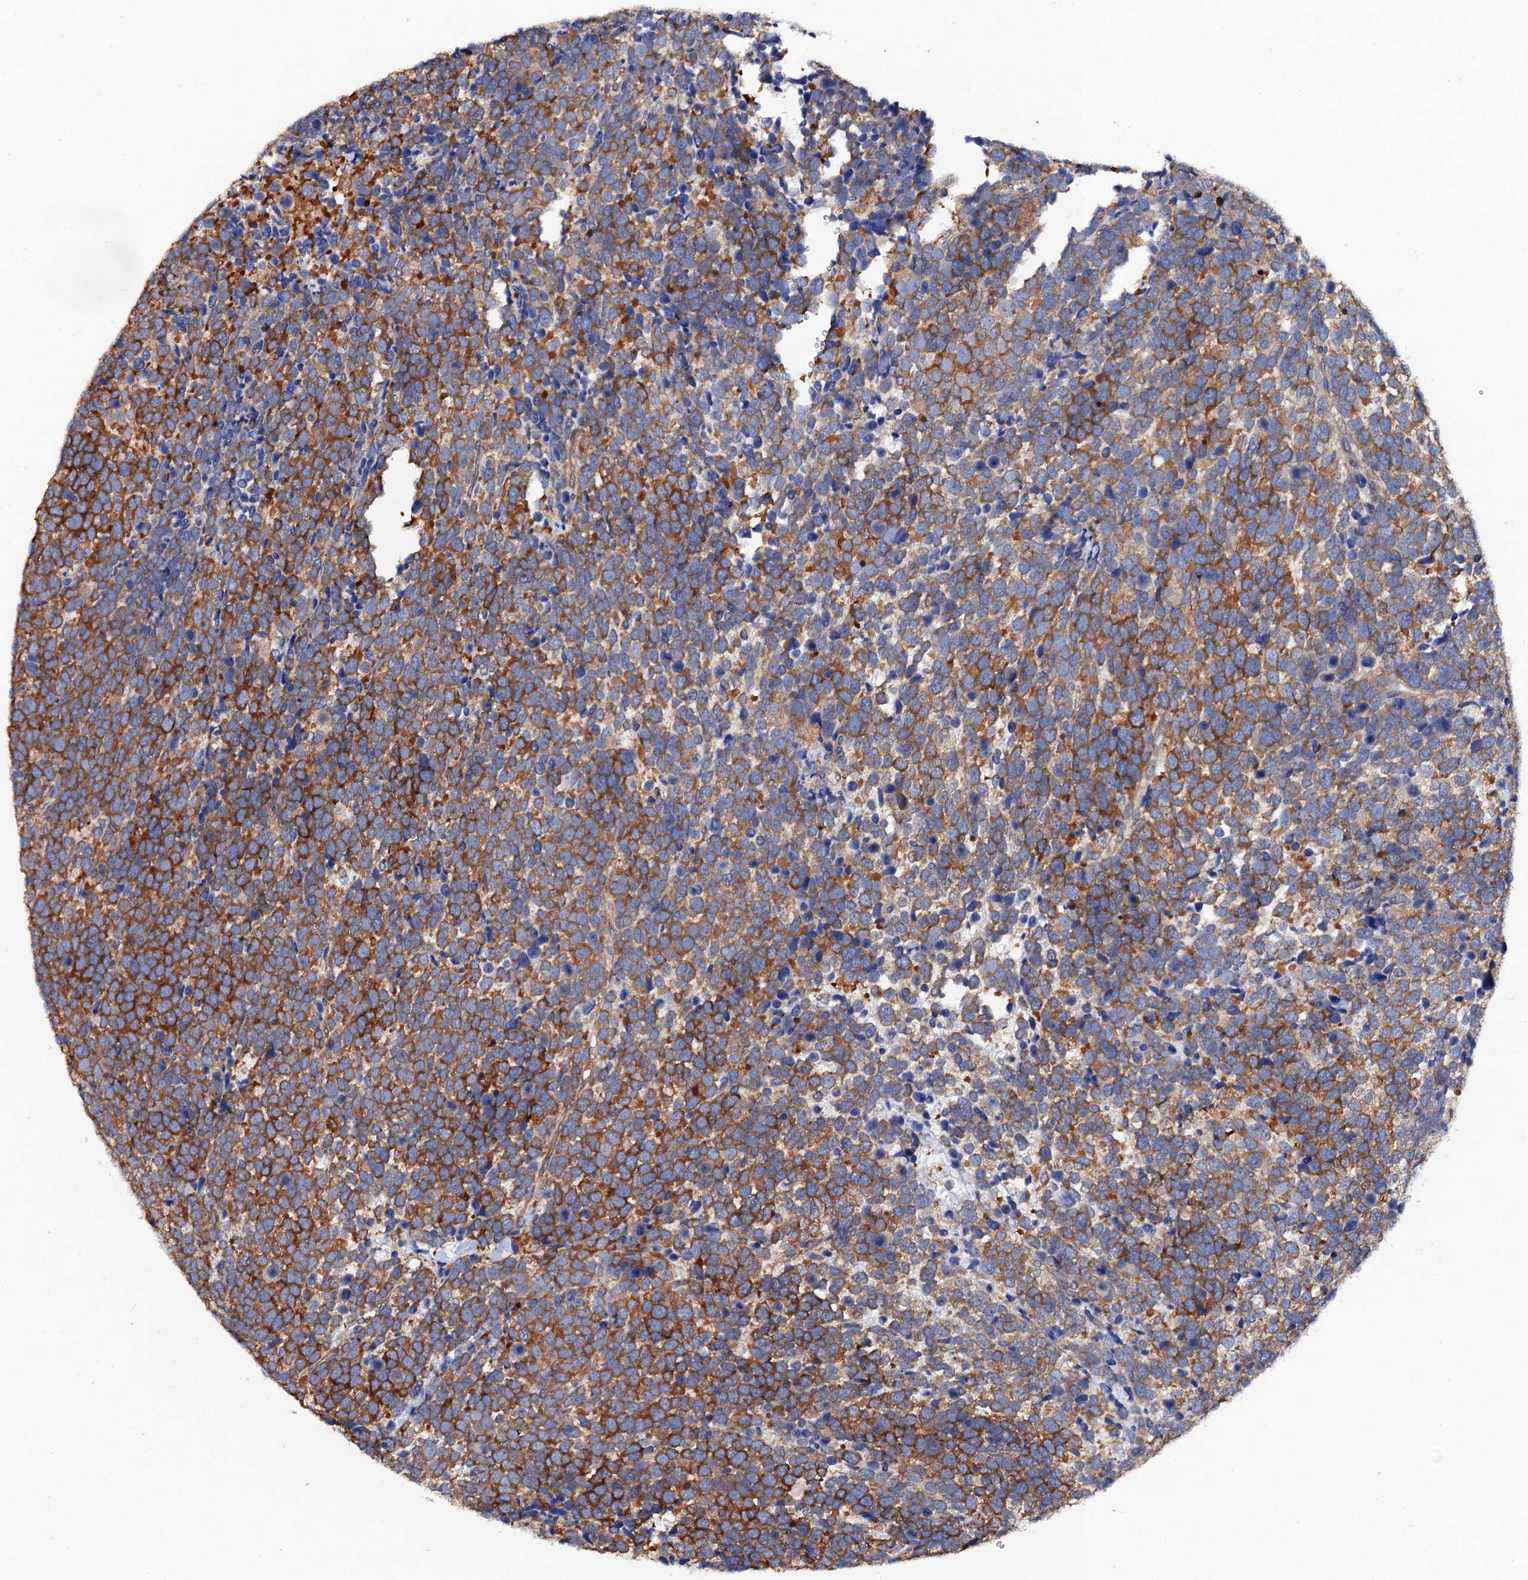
{"staining": {"intensity": "strong", "quantity": ">75%", "location": "cytoplasmic/membranous"}, "tissue": "urothelial cancer", "cell_type": "Tumor cells", "image_type": "cancer", "snomed": [{"axis": "morphology", "description": "Urothelial carcinoma, High grade"}, {"axis": "topography", "description": "Urinary bladder"}], "caption": "High-grade urothelial carcinoma tissue demonstrates strong cytoplasmic/membranous expression in approximately >75% of tumor cells, visualized by immunohistochemistry.", "gene": "ZDHHC18", "patient": {"sex": "female", "age": 82}}